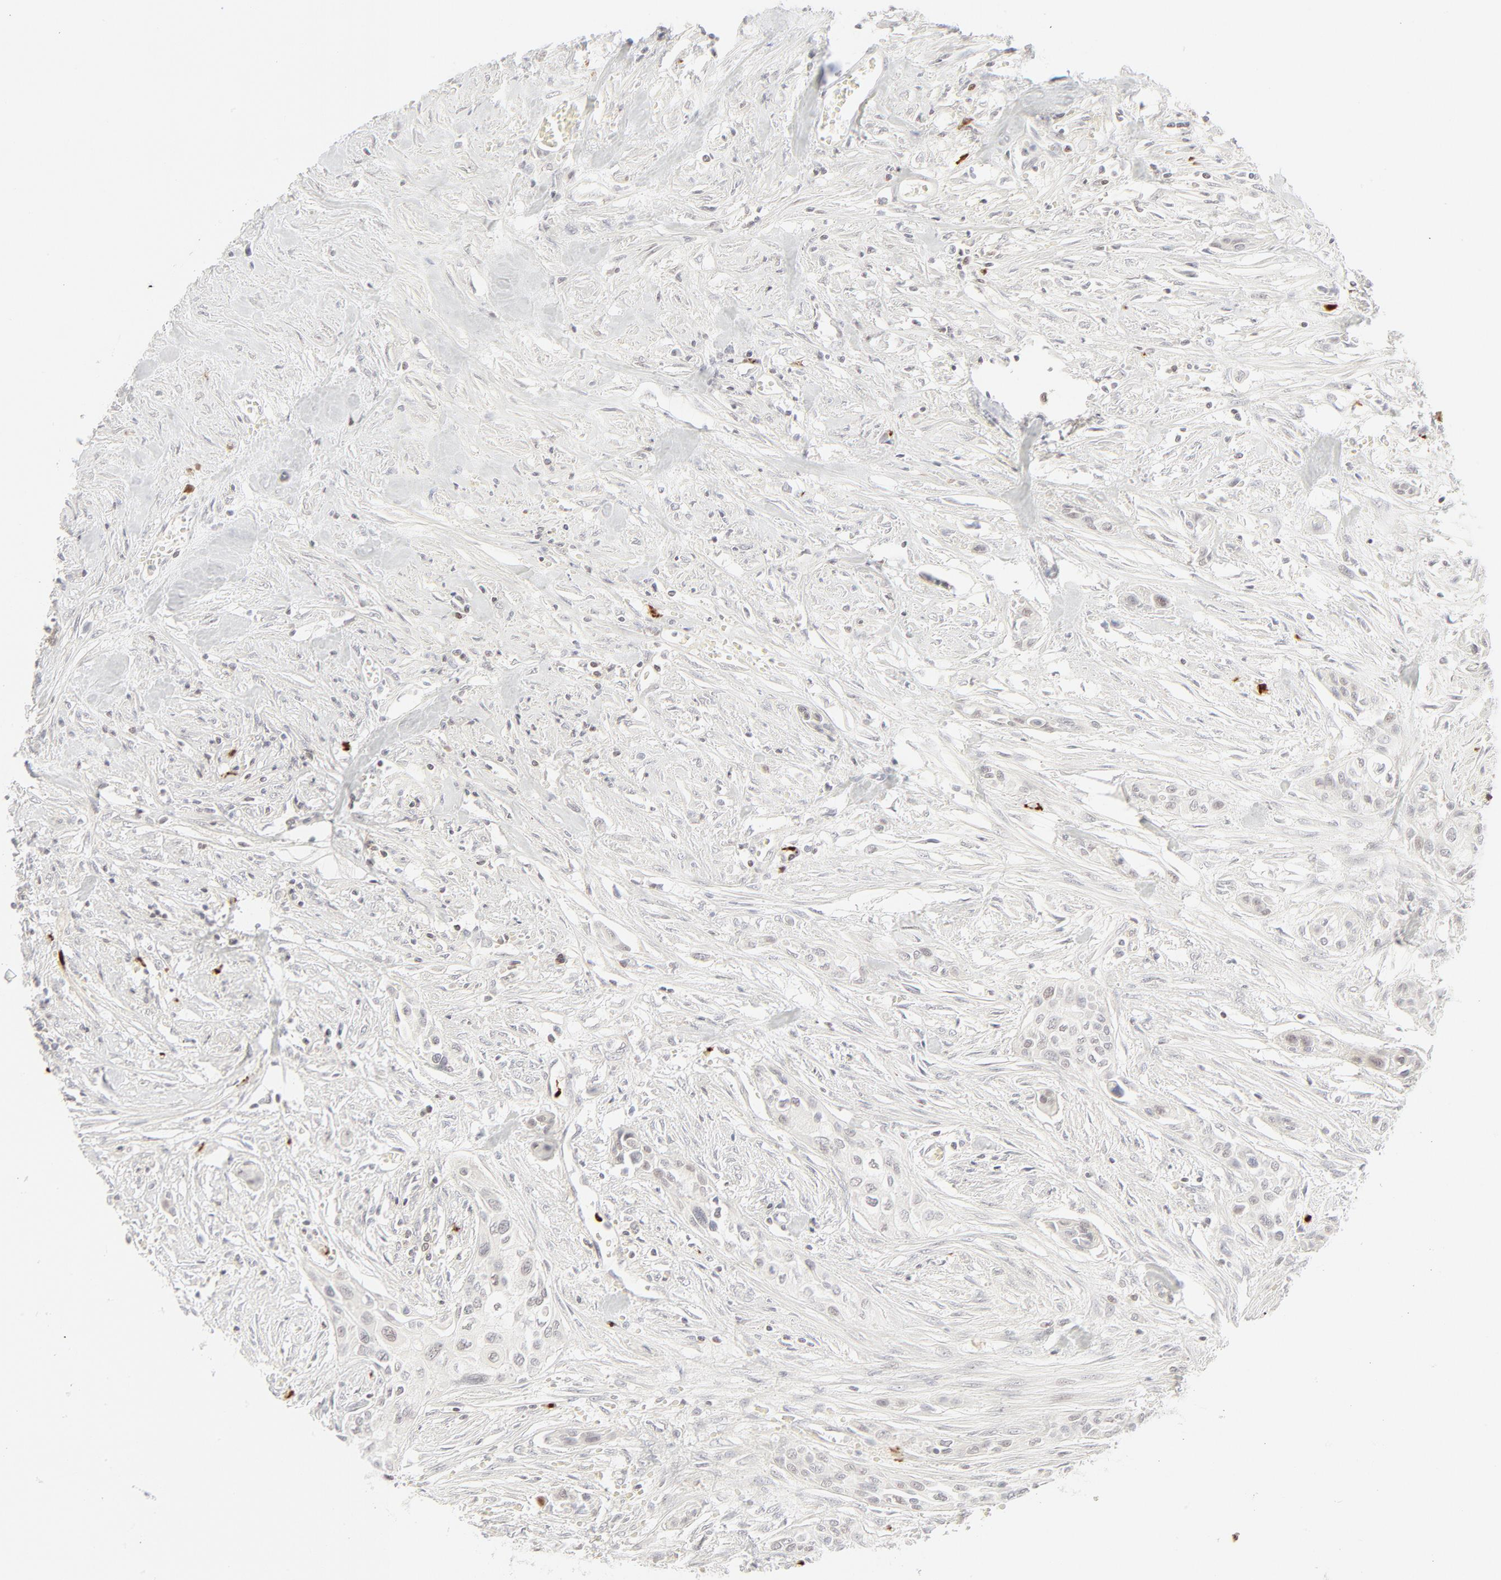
{"staining": {"intensity": "moderate", "quantity": "25%-75%", "location": "nuclear"}, "tissue": "urothelial cancer", "cell_type": "Tumor cells", "image_type": "cancer", "snomed": [{"axis": "morphology", "description": "Urothelial carcinoma, High grade"}, {"axis": "topography", "description": "Urinary bladder"}], "caption": "This is an image of immunohistochemistry staining of urothelial carcinoma (high-grade), which shows moderate positivity in the nuclear of tumor cells.", "gene": "PRKCB", "patient": {"sex": "male", "age": 74}}